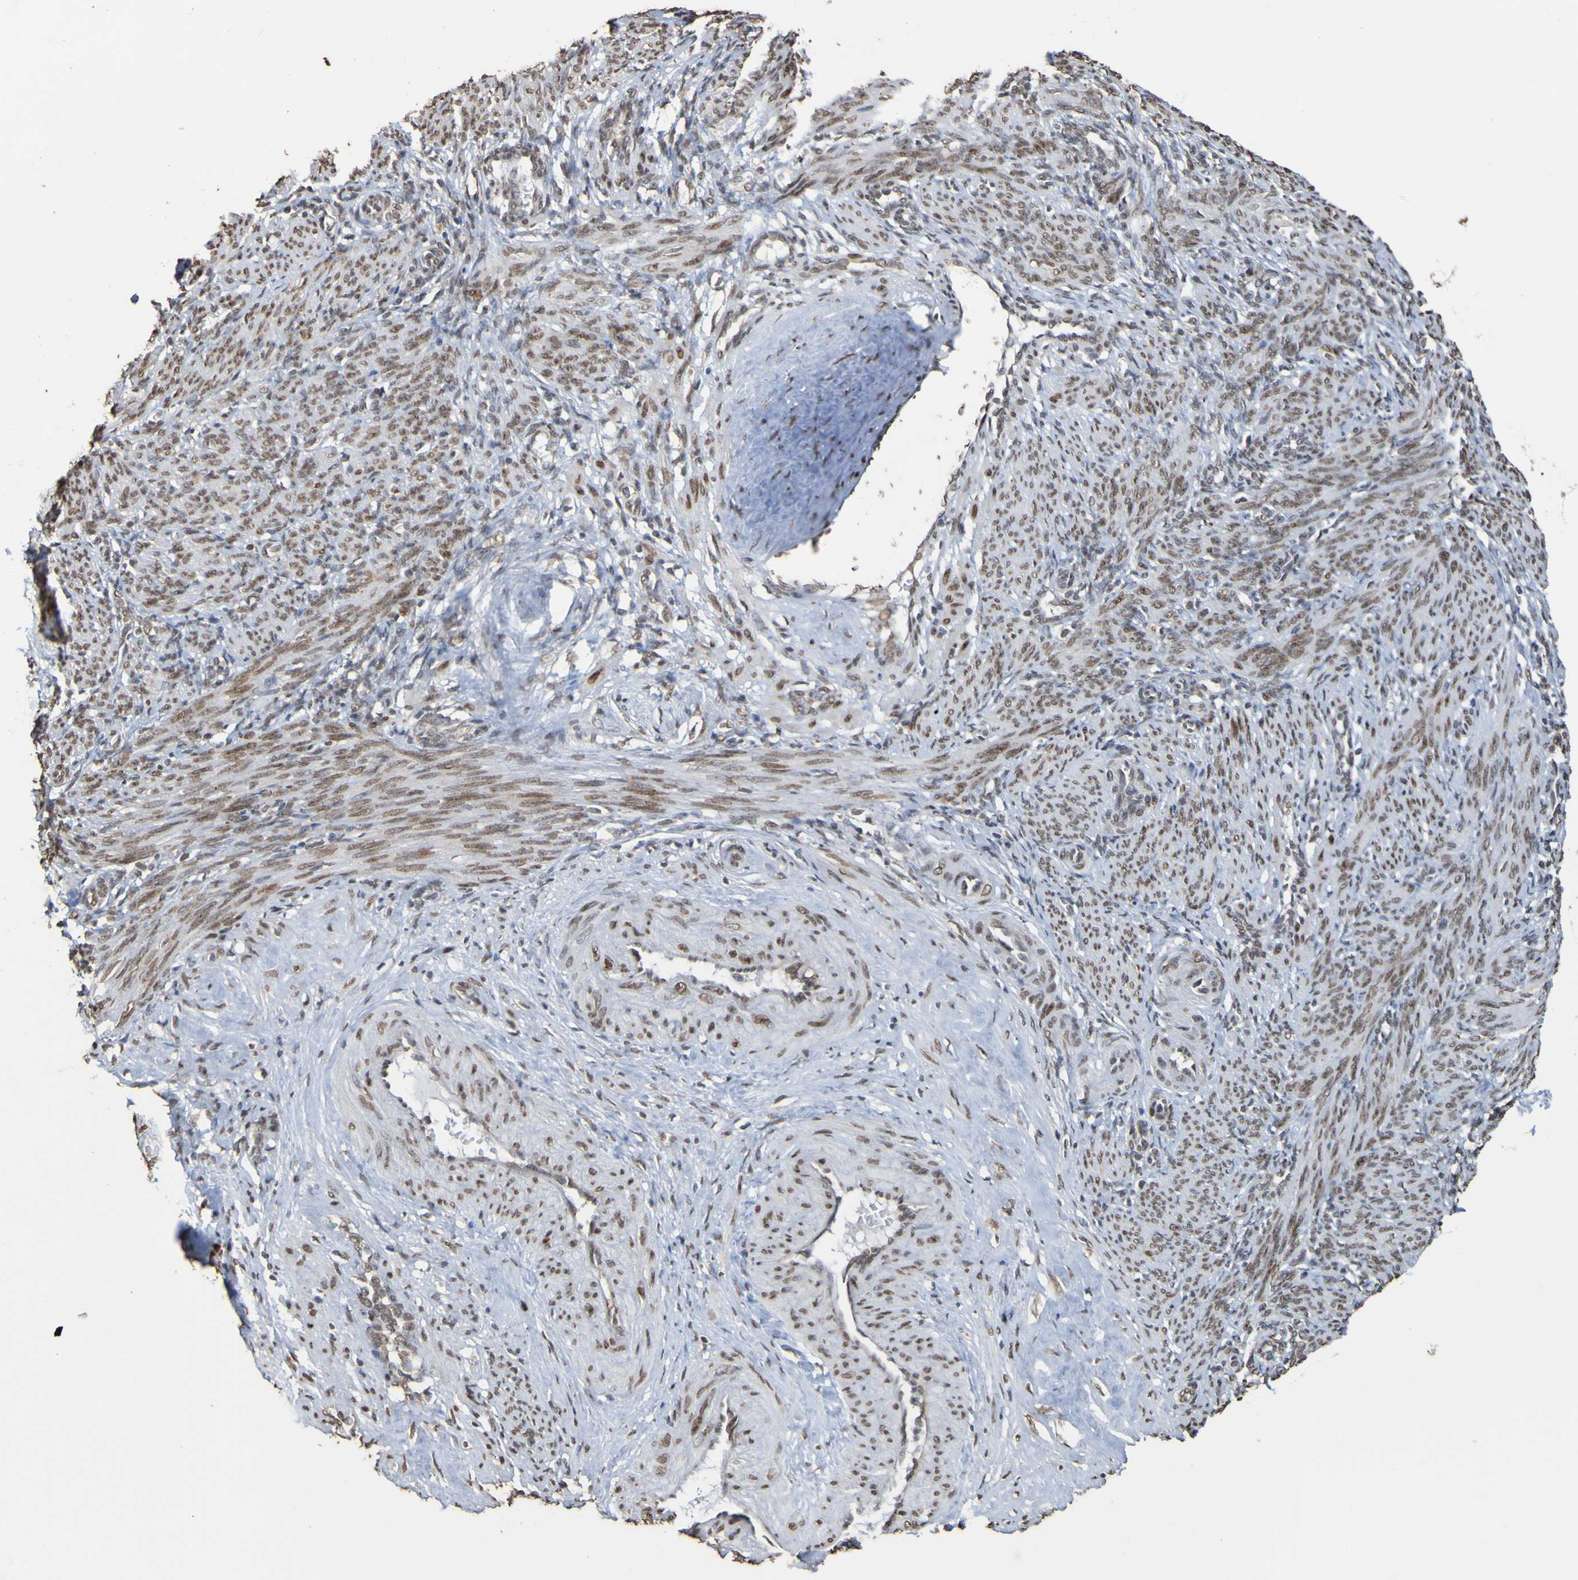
{"staining": {"intensity": "moderate", "quantity": ">75%", "location": "nuclear"}, "tissue": "smooth muscle", "cell_type": "Smooth muscle cells", "image_type": "normal", "snomed": [{"axis": "morphology", "description": "Normal tissue, NOS"}, {"axis": "topography", "description": "Endometrium"}], "caption": "Immunohistochemical staining of normal human smooth muscle exhibits >75% levels of moderate nuclear protein staining in approximately >75% of smooth muscle cells. Using DAB (3,3'-diaminobenzidine) (brown) and hematoxylin (blue) stains, captured at high magnification using brightfield microscopy.", "gene": "ALKBH2", "patient": {"sex": "female", "age": 33}}